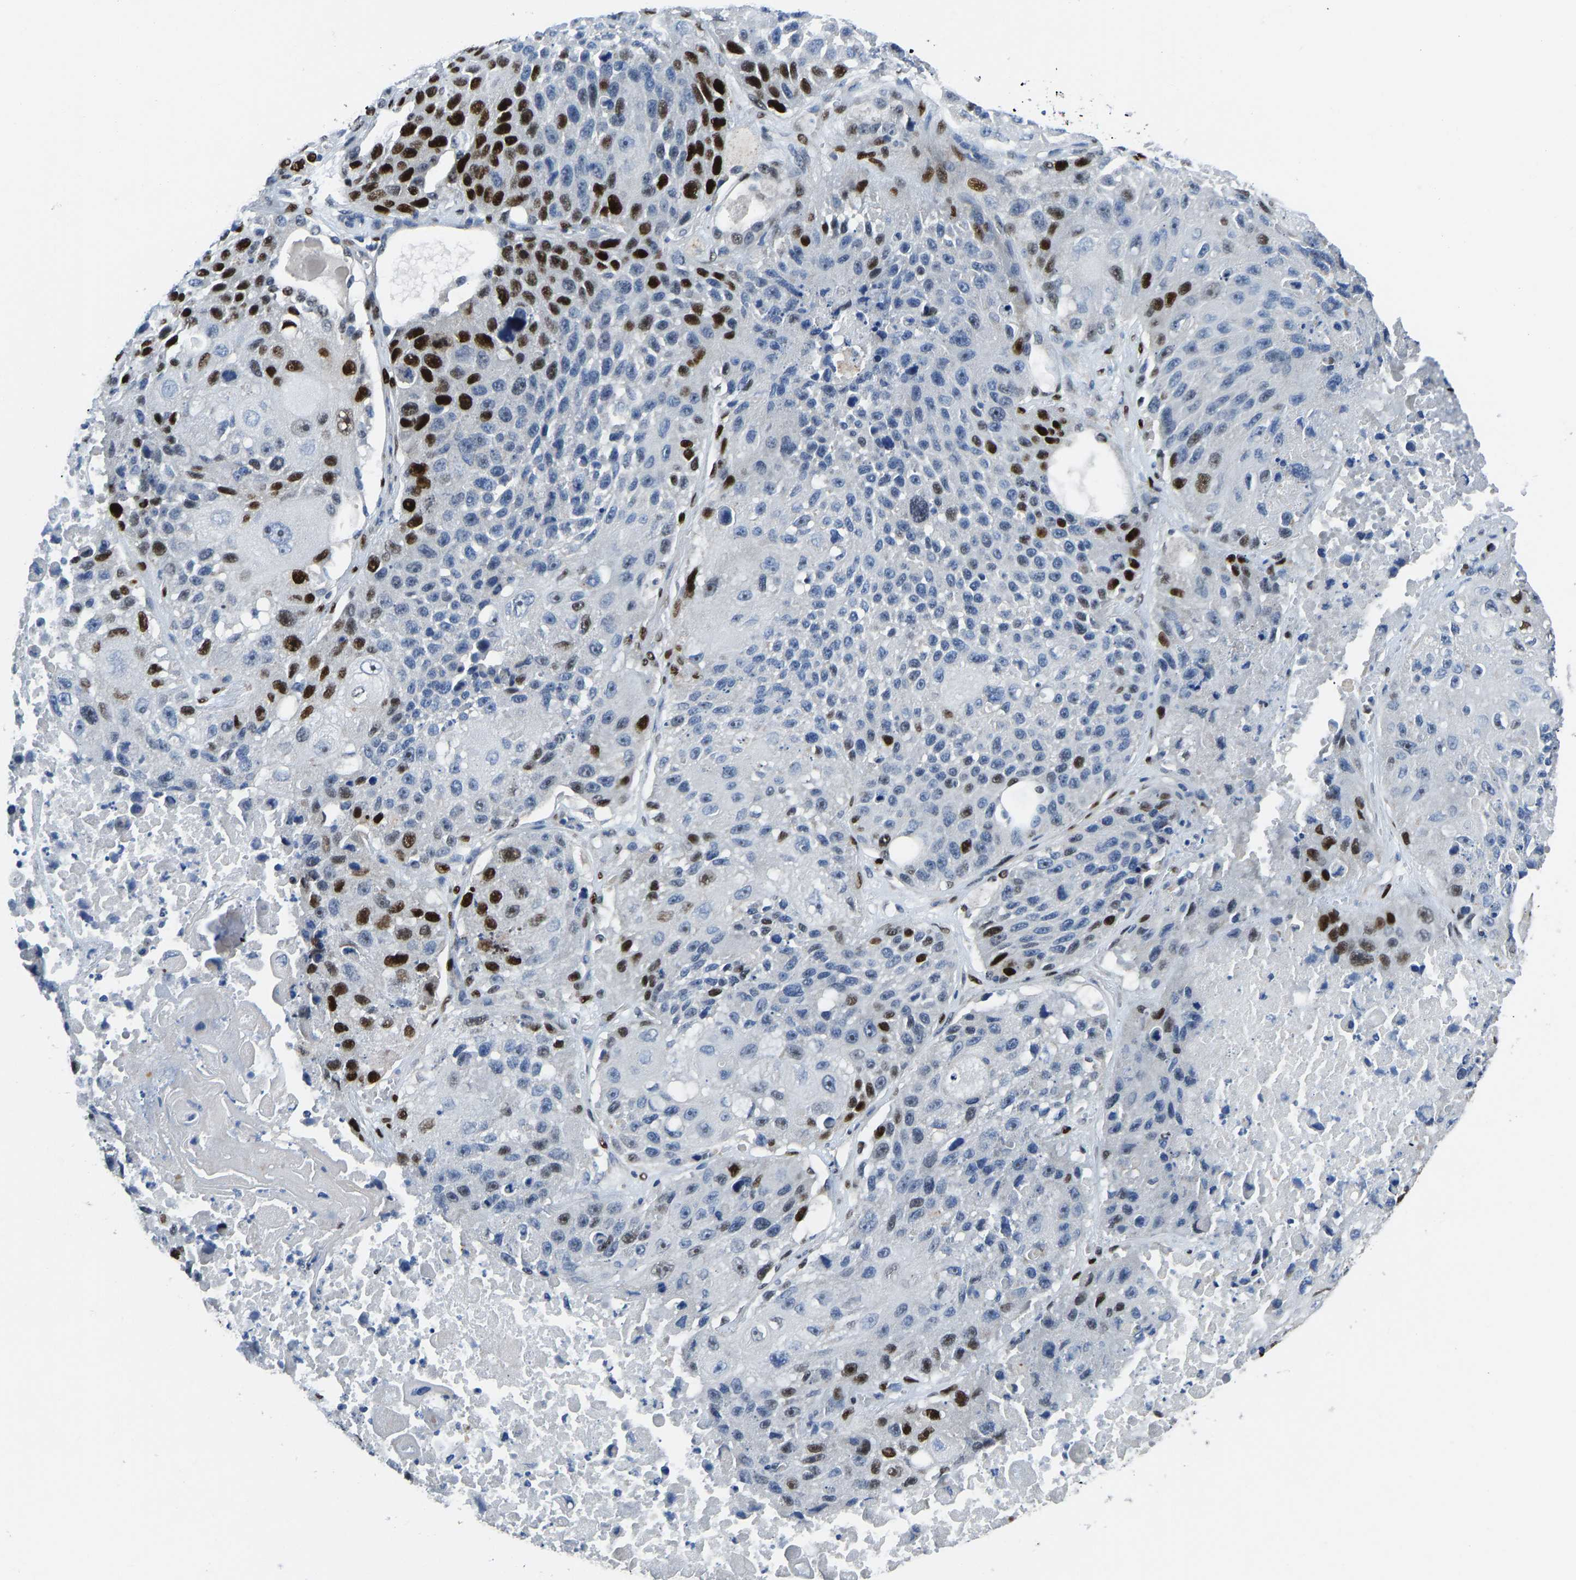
{"staining": {"intensity": "strong", "quantity": "<25%", "location": "nuclear"}, "tissue": "lung cancer", "cell_type": "Tumor cells", "image_type": "cancer", "snomed": [{"axis": "morphology", "description": "Squamous cell carcinoma, NOS"}, {"axis": "topography", "description": "Lung"}], "caption": "Strong nuclear staining is seen in about <25% of tumor cells in squamous cell carcinoma (lung). The staining was performed using DAB, with brown indicating positive protein expression. Nuclei are stained blue with hematoxylin.", "gene": "EGR1", "patient": {"sex": "male", "age": 61}}